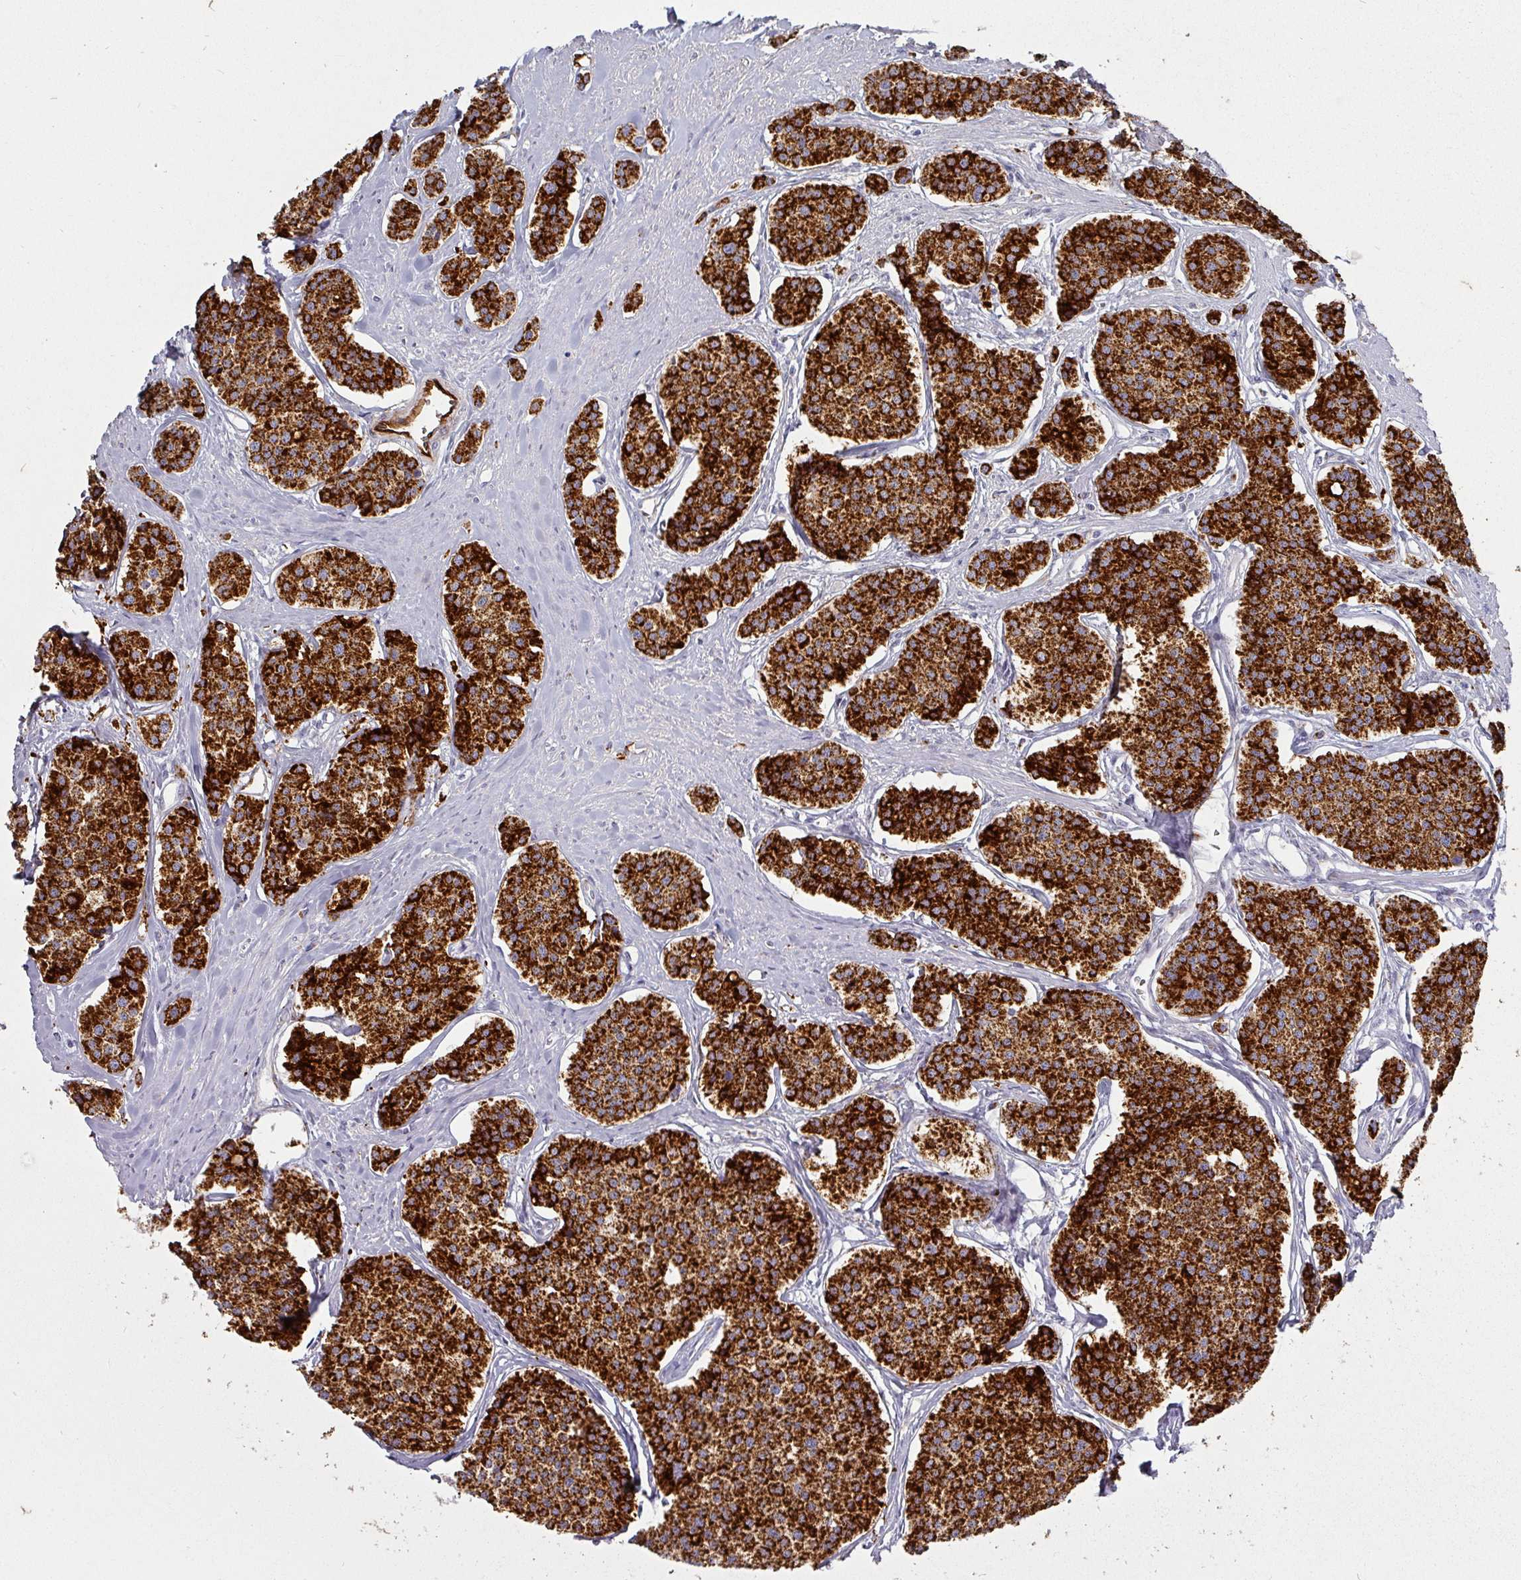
{"staining": {"intensity": "strong", "quantity": ">75%", "location": "cytoplasmic/membranous"}, "tissue": "carcinoid", "cell_type": "Tumor cells", "image_type": "cancer", "snomed": [{"axis": "morphology", "description": "Carcinoid, malignant, NOS"}, {"axis": "topography", "description": "Small intestine"}], "caption": "Immunohistochemistry of carcinoid reveals high levels of strong cytoplasmic/membranous staining in approximately >75% of tumor cells.", "gene": "PRODH2", "patient": {"sex": "male", "age": 60}}